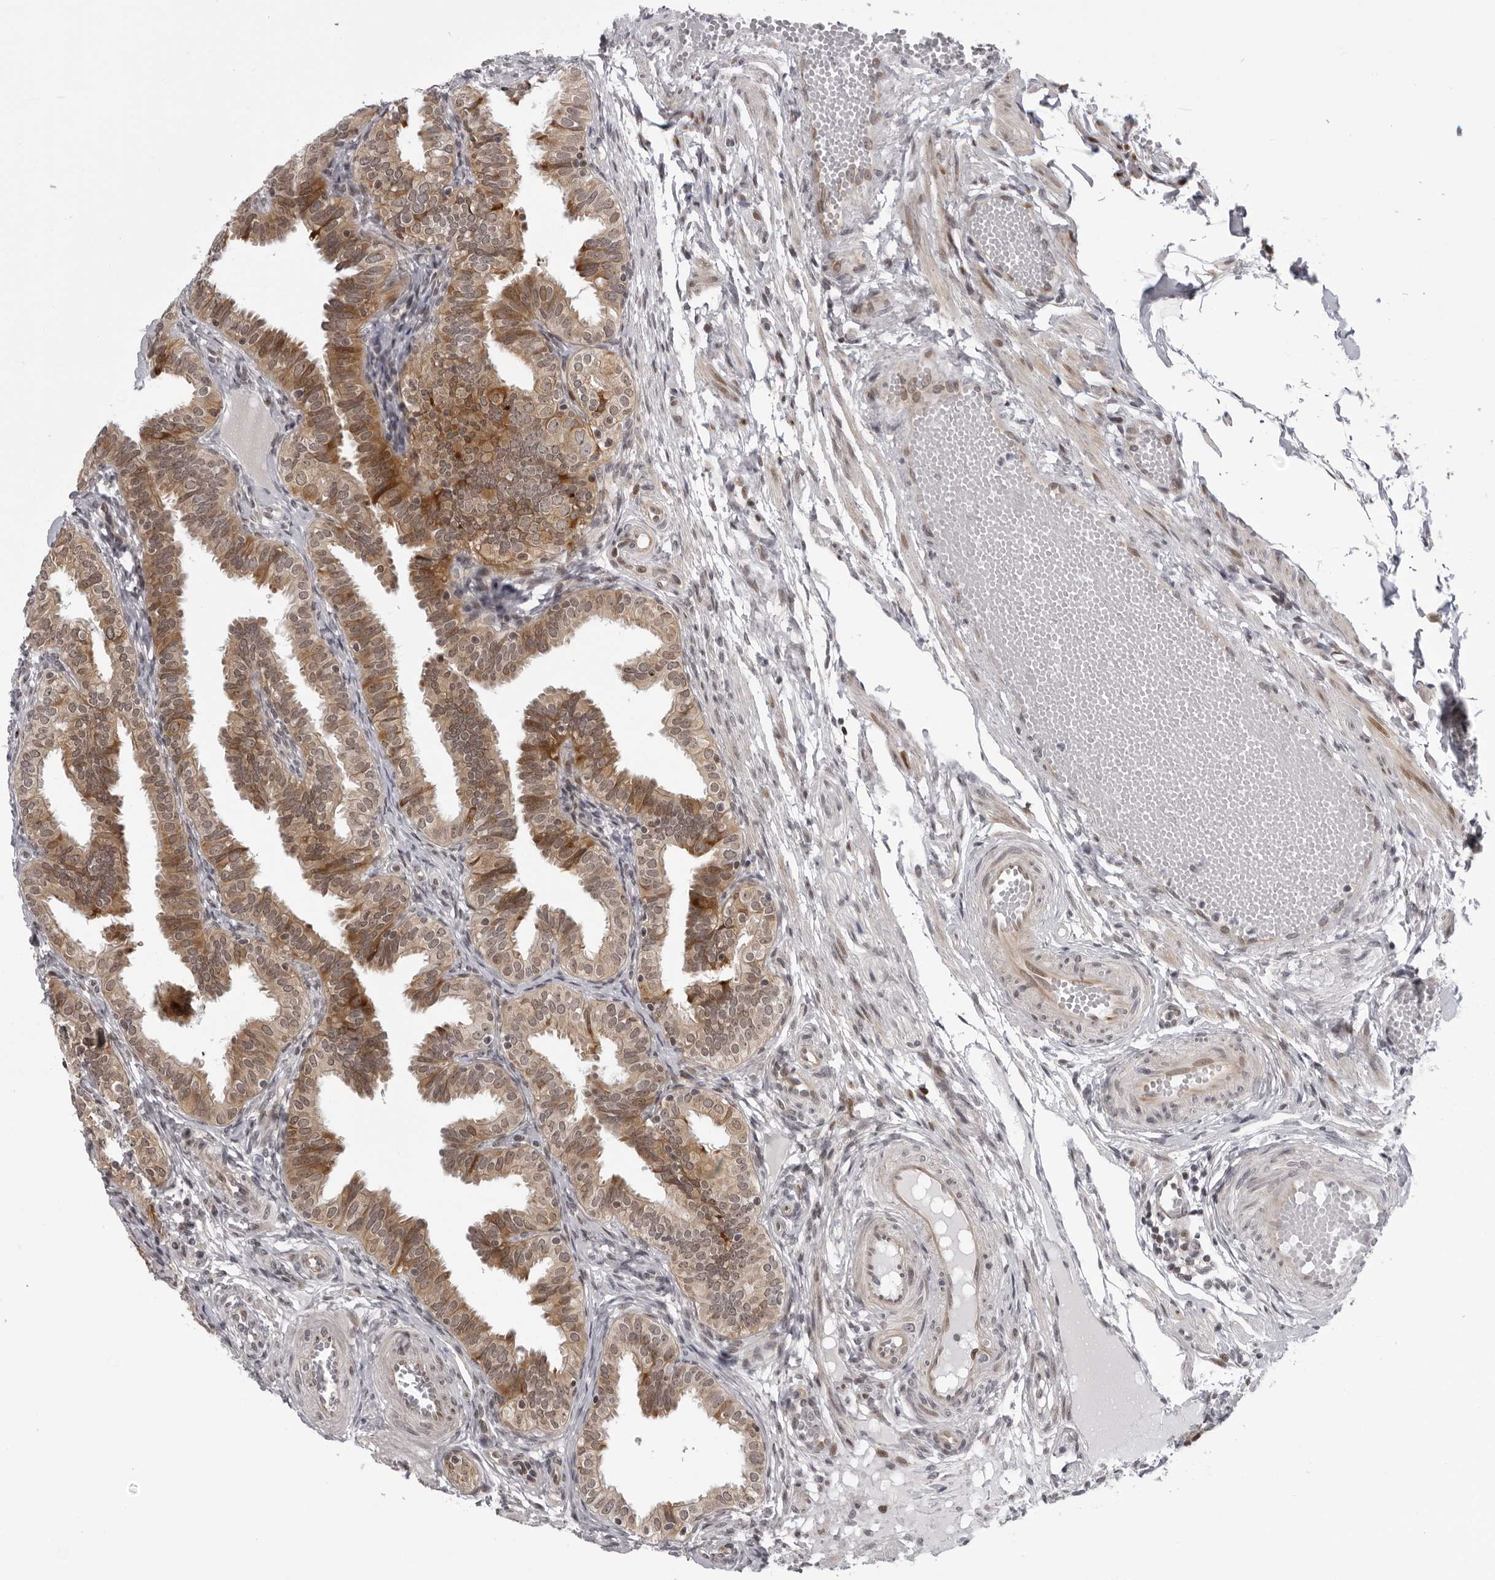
{"staining": {"intensity": "moderate", "quantity": "25%-75%", "location": "cytoplasmic/membranous"}, "tissue": "fallopian tube", "cell_type": "Glandular cells", "image_type": "normal", "snomed": [{"axis": "morphology", "description": "Normal tissue, NOS"}, {"axis": "topography", "description": "Fallopian tube"}], "caption": "Immunohistochemistry (IHC) histopathology image of unremarkable fallopian tube: human fallopian tube stained using immunohistochemistry (IHC) shows medium levels of moderate protein expression localized specifically in the cytoplasmic/membranous of glandular cells, appearing as a cytoplasmic/membranous brown color.", "gene": "GCSAML", "patient": {"sex": "female", "age": 35}}